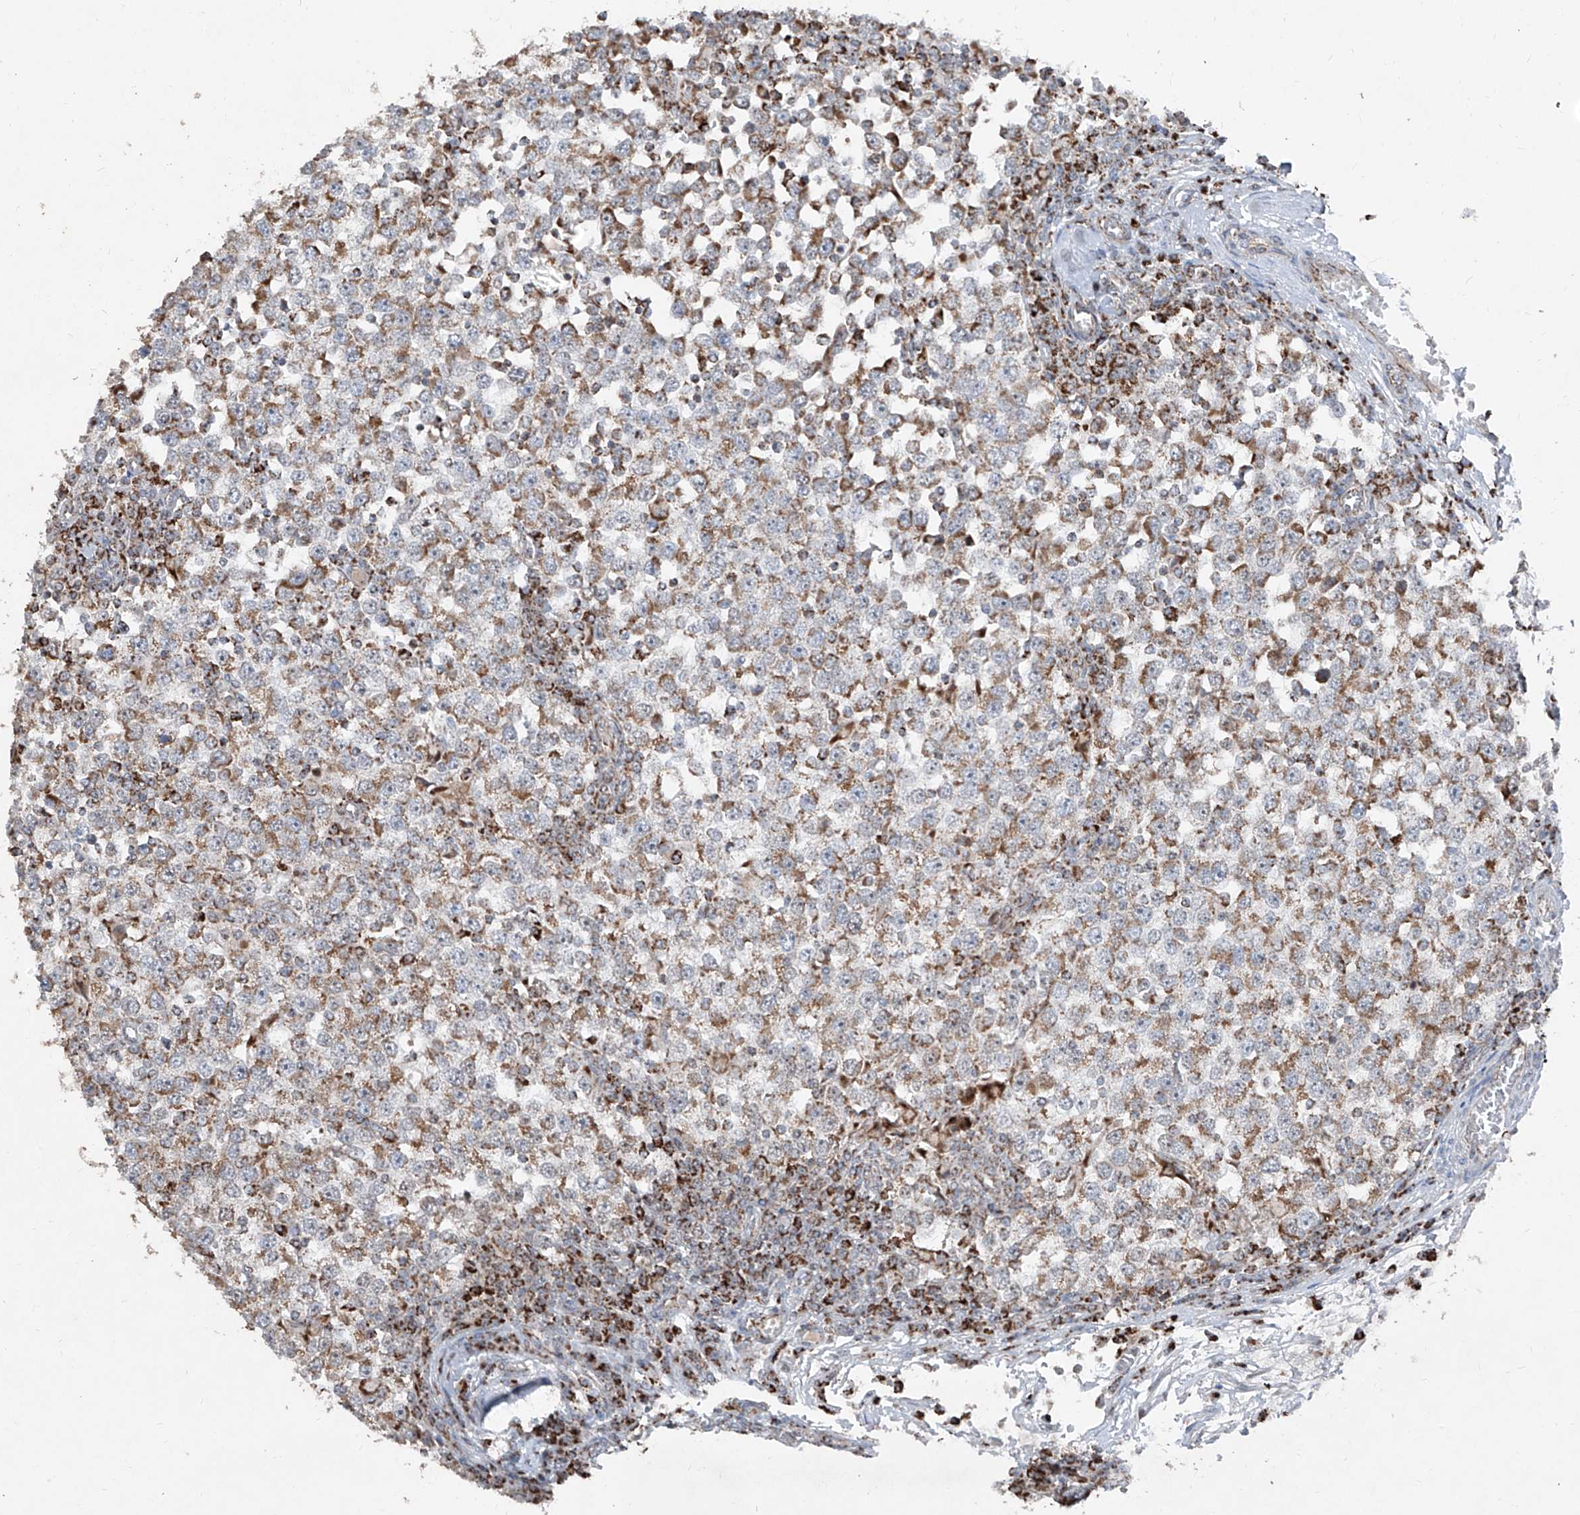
{"staining": {"intensity": "moderate", "quantity": ">75%", "location": "cytoplasmic/membranous"}, "tissue": "testis cancer", "cell_type": "Tumor cells", "image_type": "cancer", "snomed": [{"axis": "morphology", "description": "Seminoma, NOS"}, {"axis": "topography", "description": "Testis"}], "caption": "This is an image of immunohistochemistry staining of testis seminoma, which shows moderate positivity in the cytoplasmic/membranous of tumor cells.", "gene": "NDUFB3", "patient": {"sex": "male", "age": 65}}